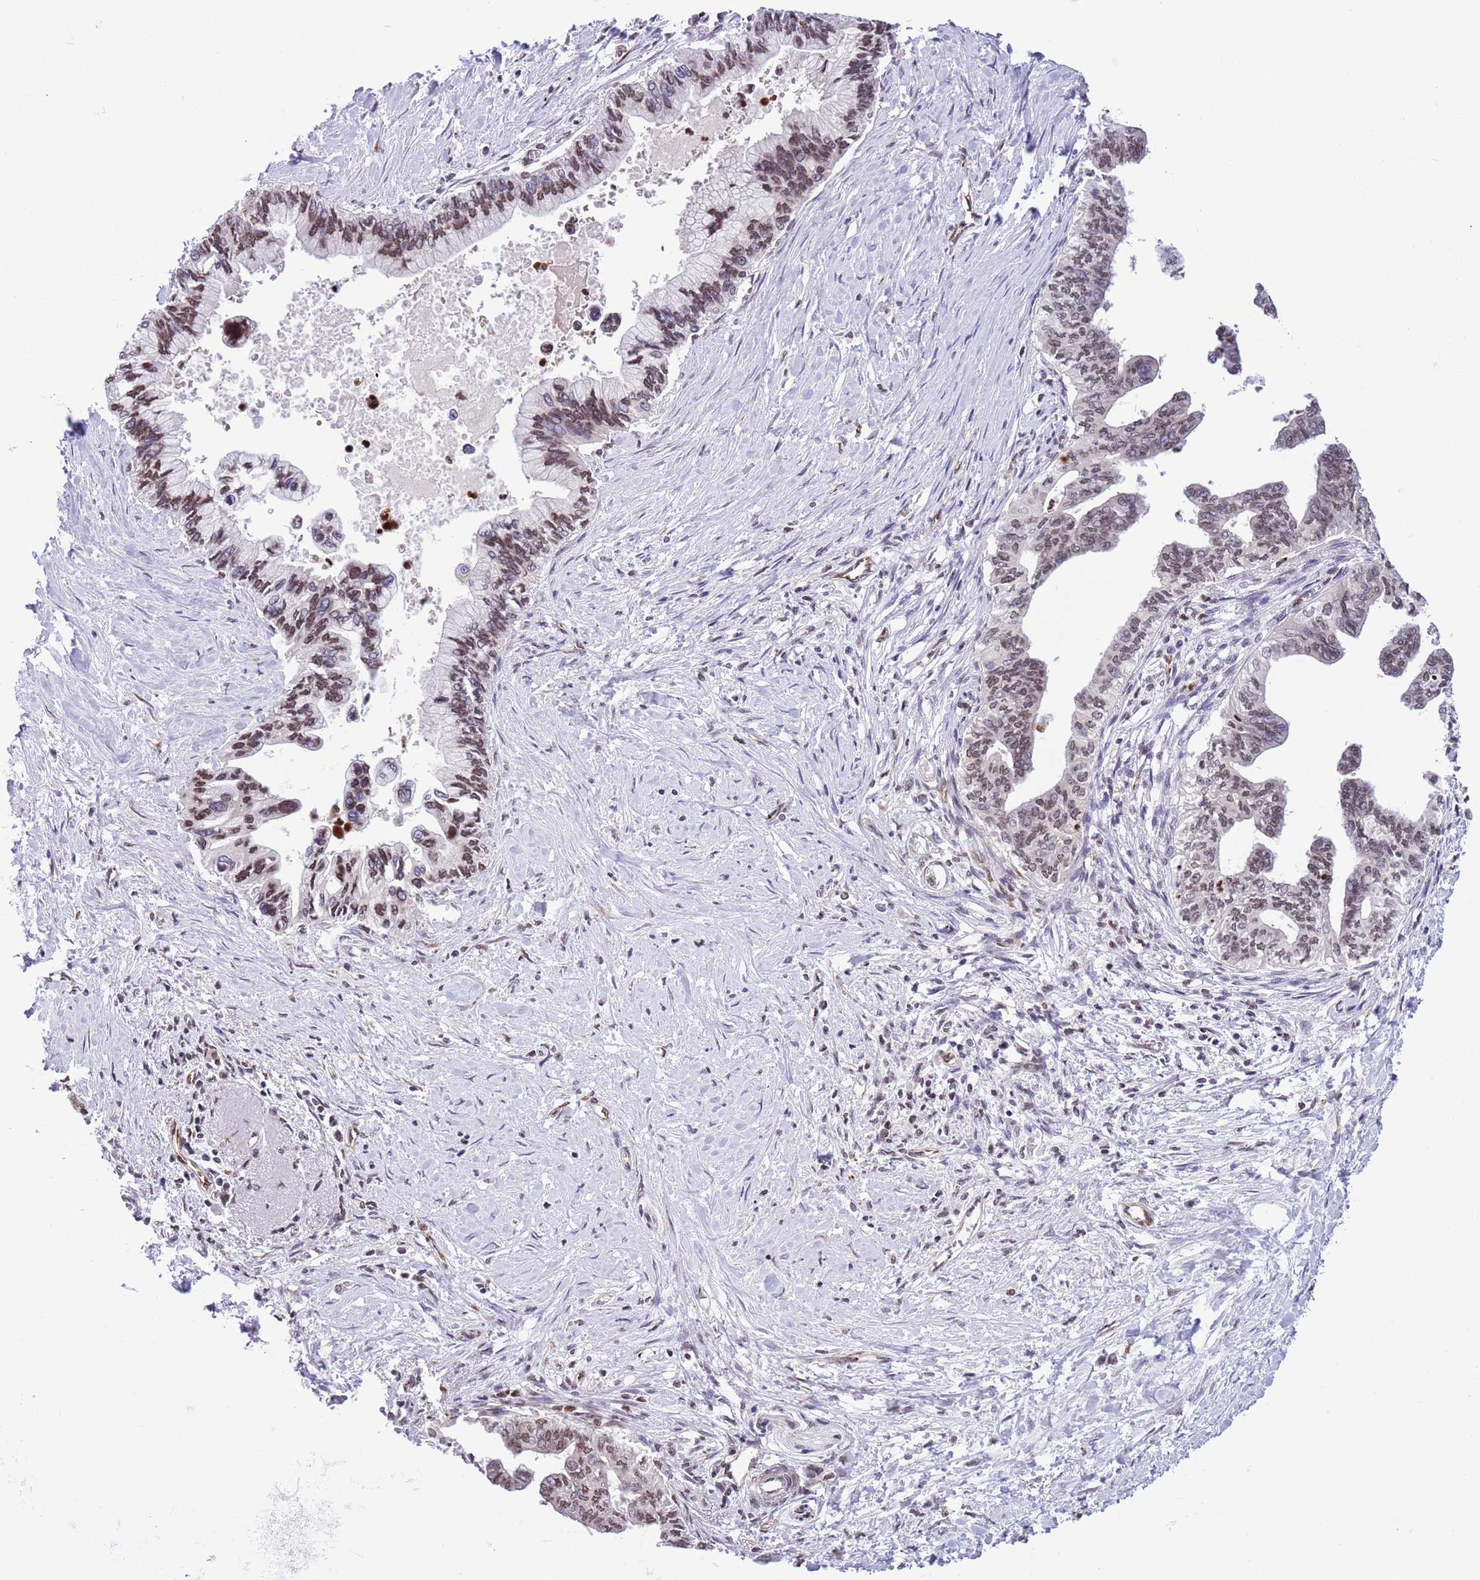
{"staining": {"intensity": "moderate", "quantity": ">75%", "location": "nuclear"}, "tissue": "pancreatic cancer", "cell_type": "Tumor cells", "image_type": "cancer", "snomed": [{"axis": "morphology", "description": "Adenocarcinoma, NOS"}, {"axis": "topography", "description": "Pancreas"}], "caption": "Moderate nuclear staining is seen in about >75% of tumor cells in pancreatic cancer (adenocarcinoma). (DAB = brown stain, brightfield microscopy at high magnification).", "gene": "NRIP1", "patient": {"sex": "female", "age": 83}}